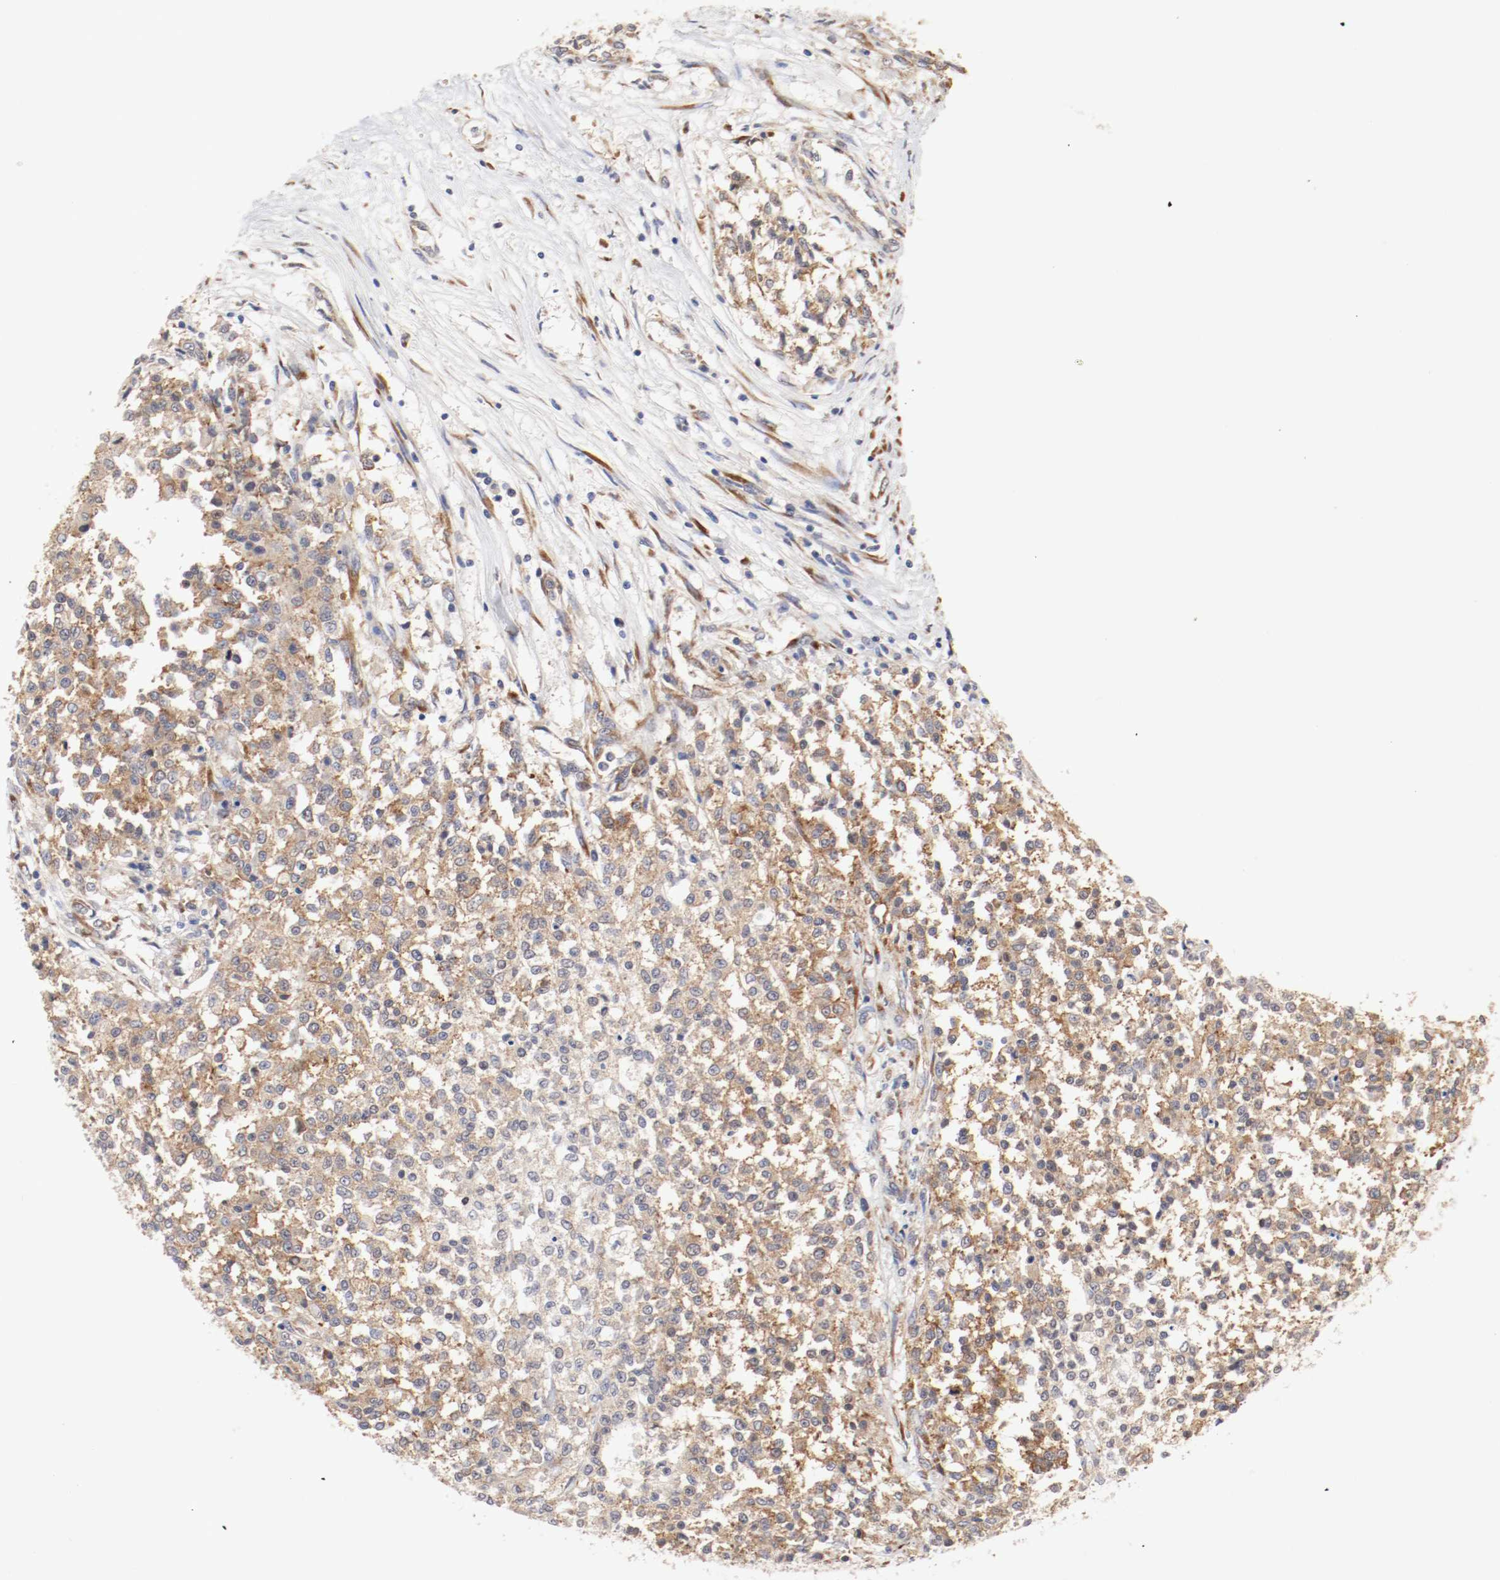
{"staining": {"intensity": "moderate", "quantity": ">75%", "location": "cytoplasmic/membranous"}, "tissue": "testis cancer", "cell_type": "Tumor cells", "image_type": "cancer", "snomed": [{"axis": "morphology", "description": "Seminoma, NOS"}, {"axis": "topography", "description": "Testis"}], "caption": "Immunohistochemical staining of testis cancer (seminoma) demonstrates moderate cytoplasmic/membranous protein staining in approximately >75% of tumor cells.", "gene": "FKBP3", "patient": {"sex": "male", "age": 59}}